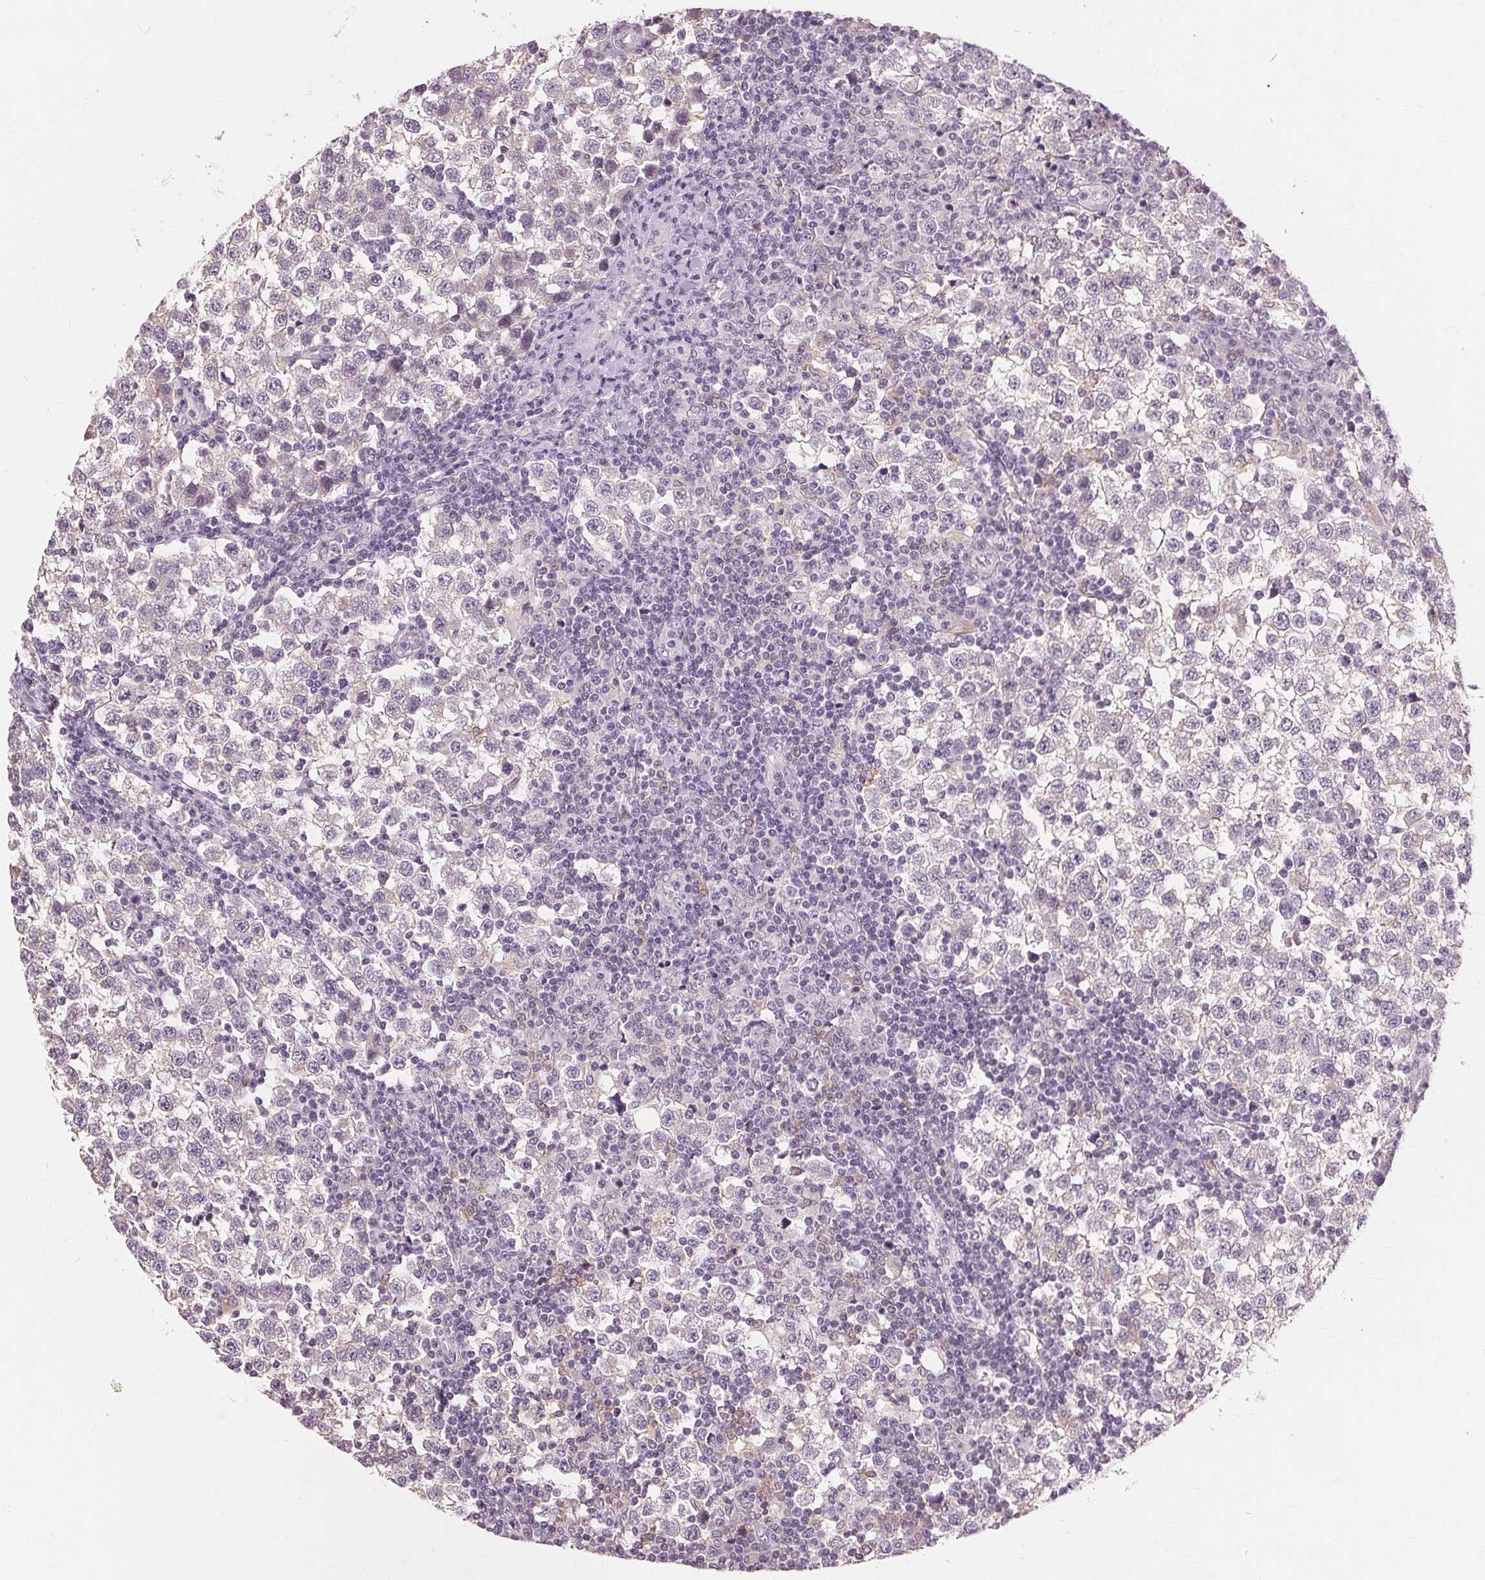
{"staining": {"intensity": "negative", "quantity": "none", "location": "none"}, "tissue": "testis cancer", "cell_type": "Tumor cells", "image_type": "cancer", "snomed": [{"axis": "morphology", "description": "Seminoma, NOS"}, {"axis": "topography", "description": "Testis"}], "caption": "This is an immunohistochemistry image of human testis cancer (seminoma). There is no positivity in tumor cells.", "gene": "SIGLEC6", "patient": {"sex": "male", "age": 34}}